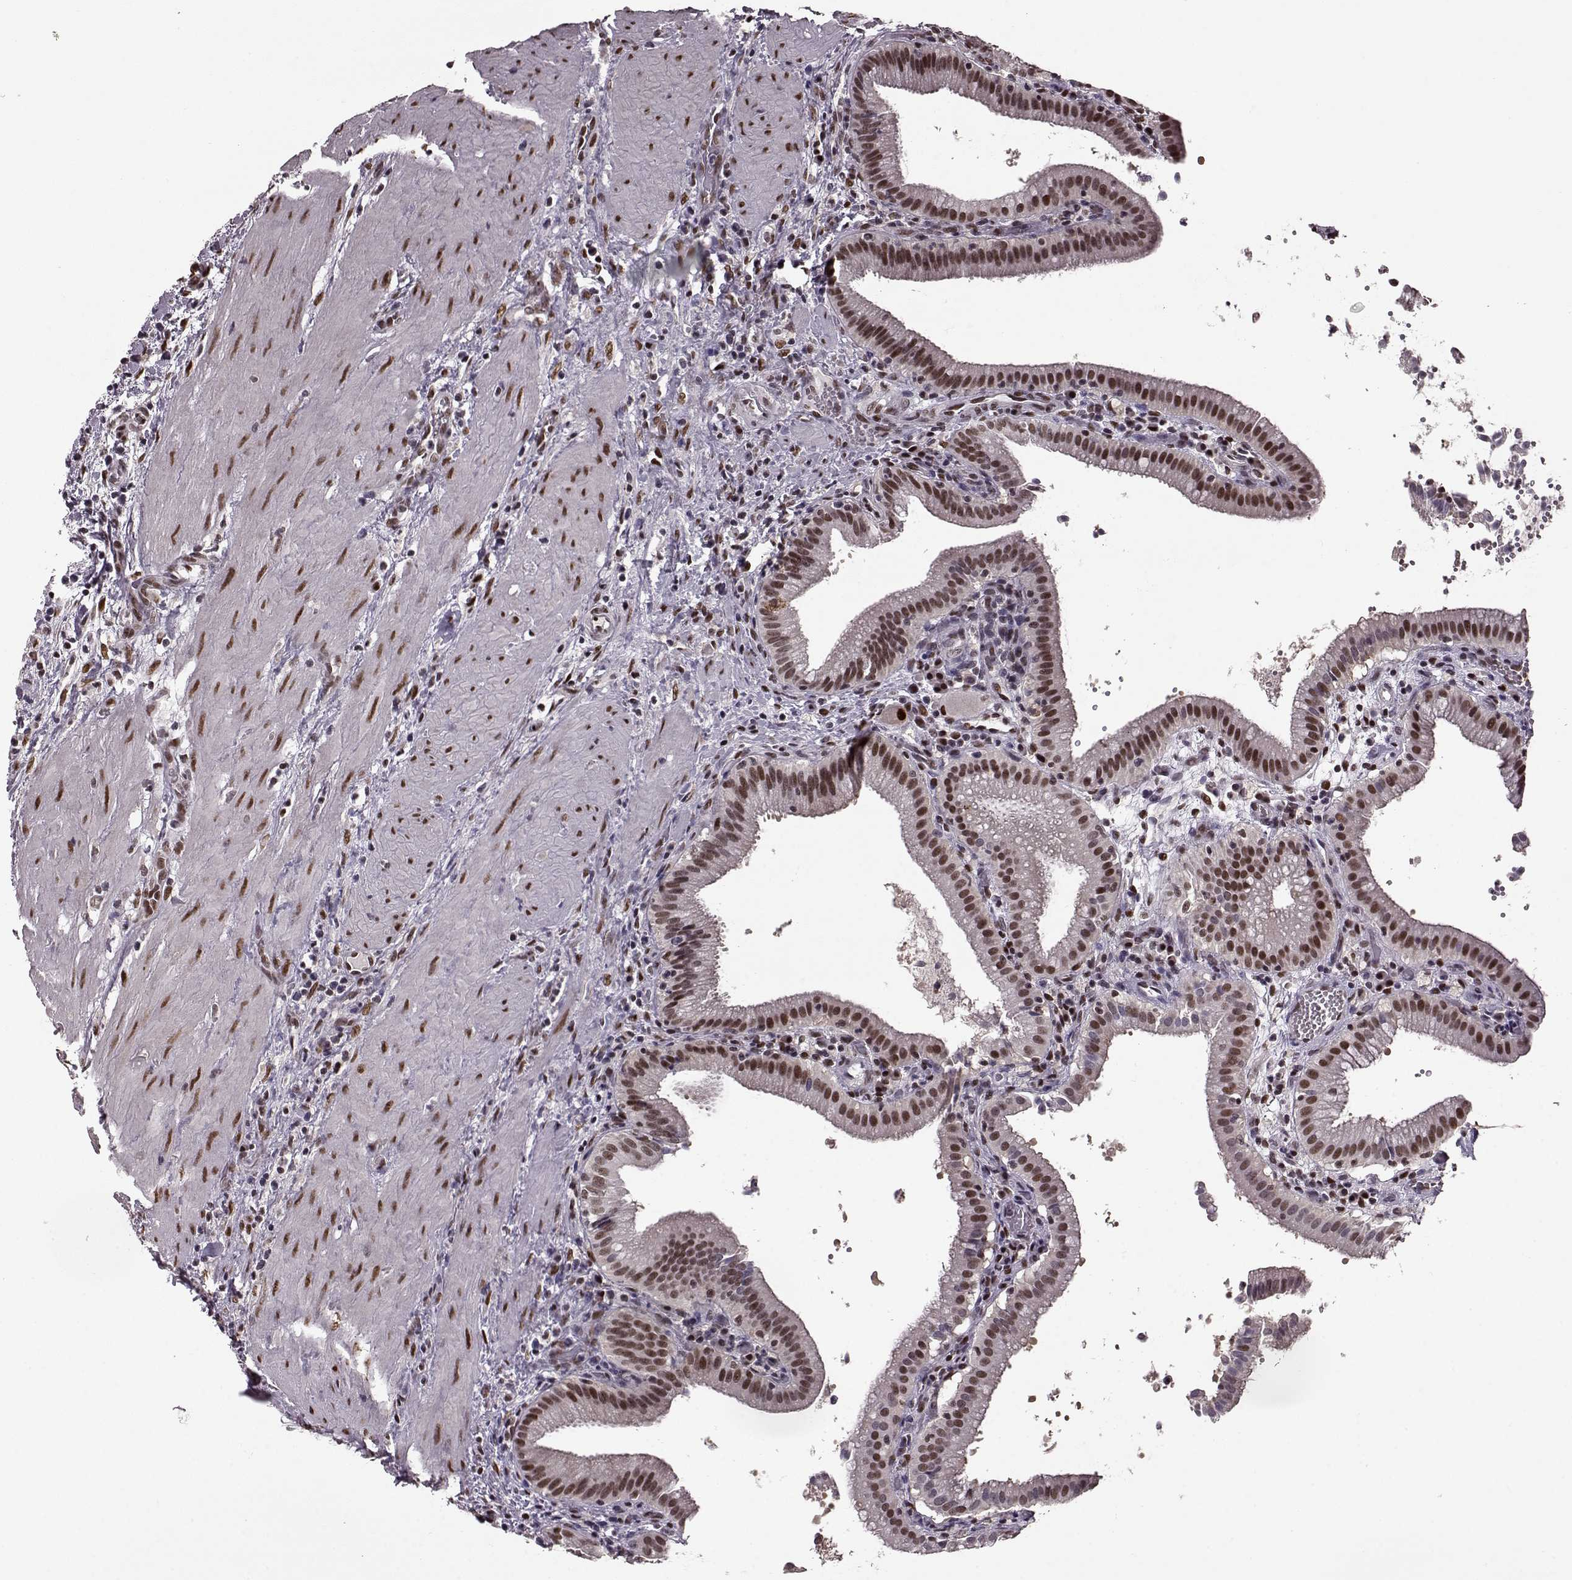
{"staining": {"intensity": "moderate", "quantity": ">75%", "location": "nuclear"}, "tissue": "gallbladder", "cell_type": "Glandular cells", "image_type": "normal", "snomed": [{"axis": "morphology", "description": "Normal tissue, NOS"}, {"axis": "topography", "description": "Gallbladder"}], "caption": "This photomicrograph shows benign gallbladder stained with immunohistochemistry (IHC) to label a protein in brown. The nuclear of glandular cells show moderate positivity for the protein. Nuclei are counter-stained blue.", "gene": "FTO", "patient": {"sex": "male", "age": 42}}